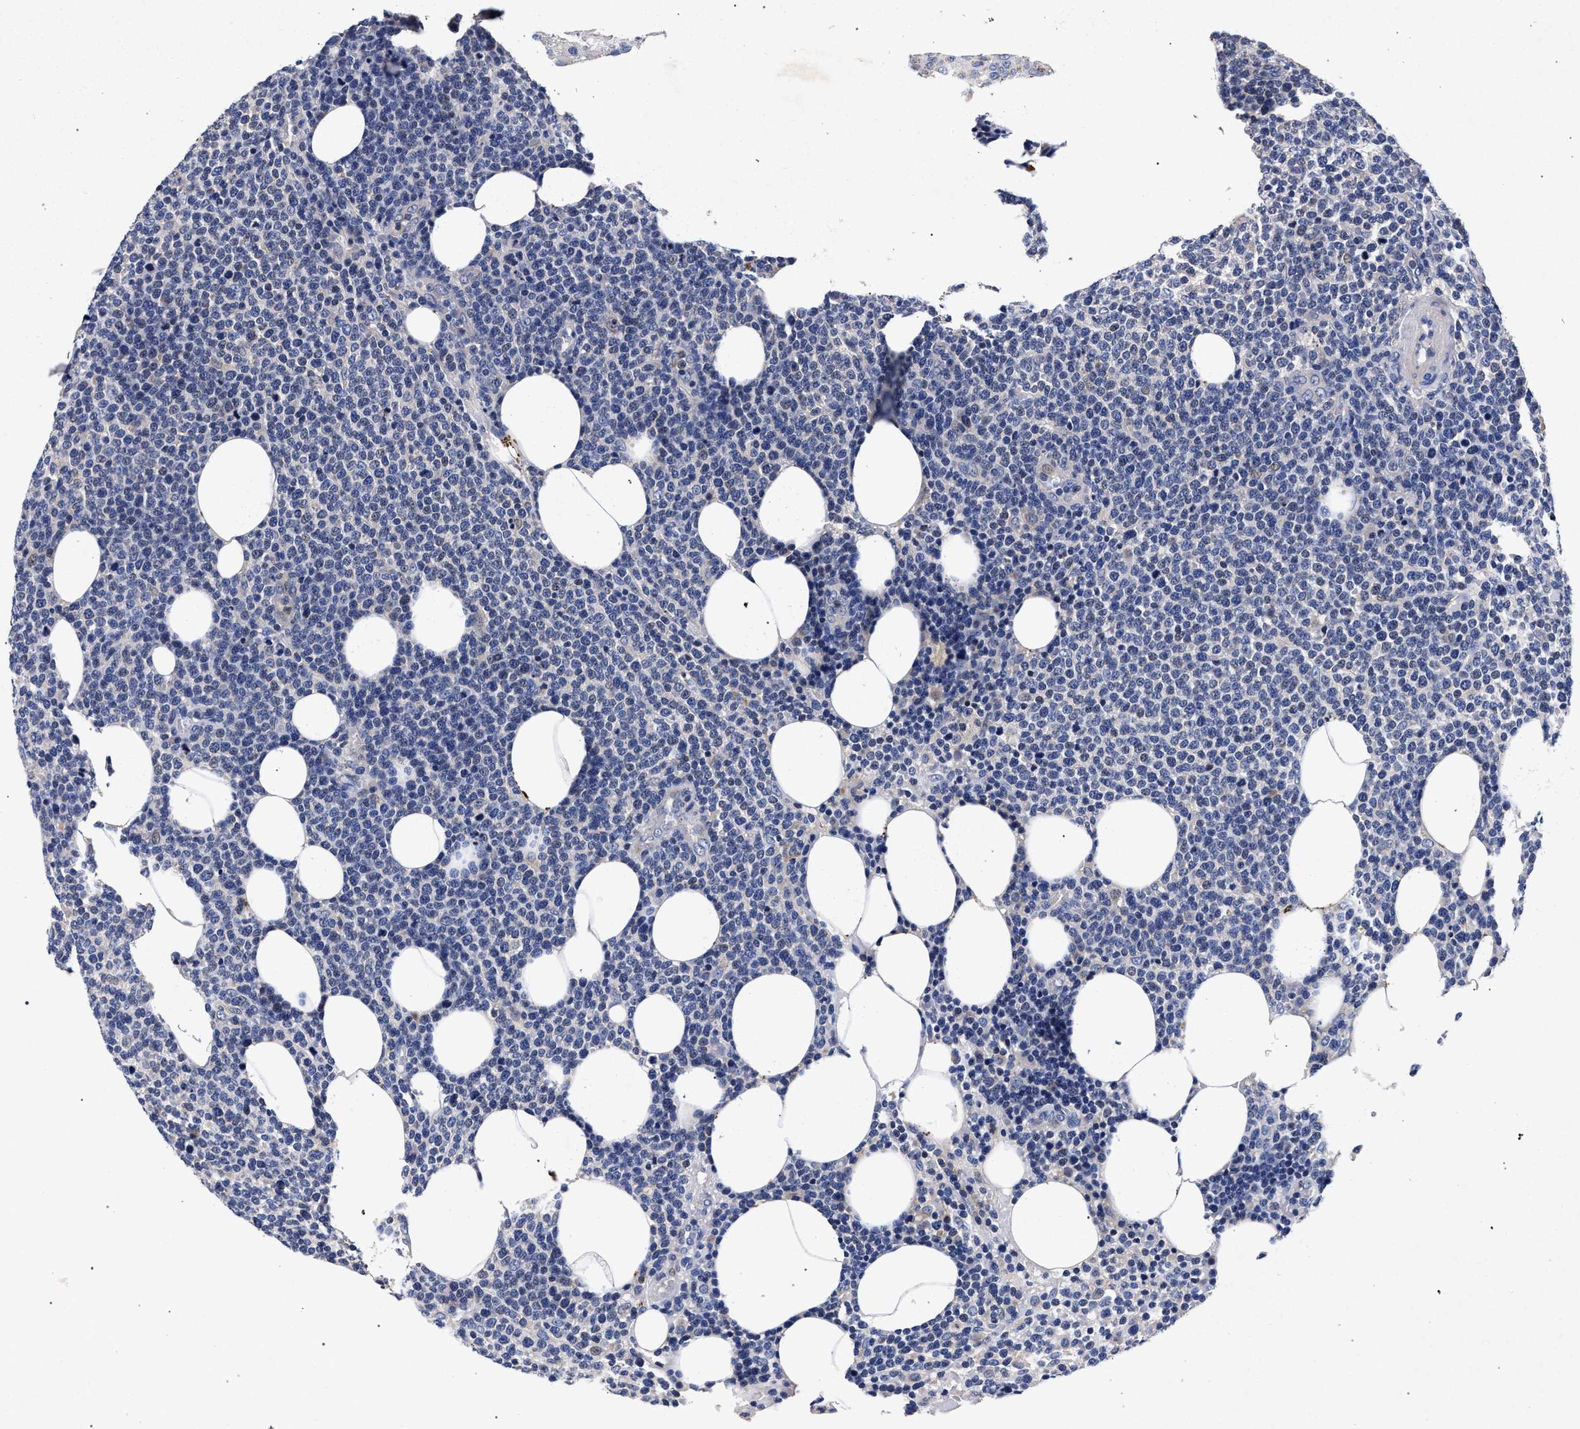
{"staining": {"intensity": "negative", "quantity": "none", "location": "none"}, "tissue": "lymphoma", "cell_type": "Tumor cells", "image_type": "cancer", "snomed": [{"axis": "morphology", "description": "Malignant lymphoma, non-Hodgkin's type, High grade"}, {"axis": "topography", "description": "Lymph node"}], "caption": "Protein analysis of lymphoma displays no significant staining in tumor cells.", "gene": "HSD17B14", "patient": {"sex": "male", "age": 61}}